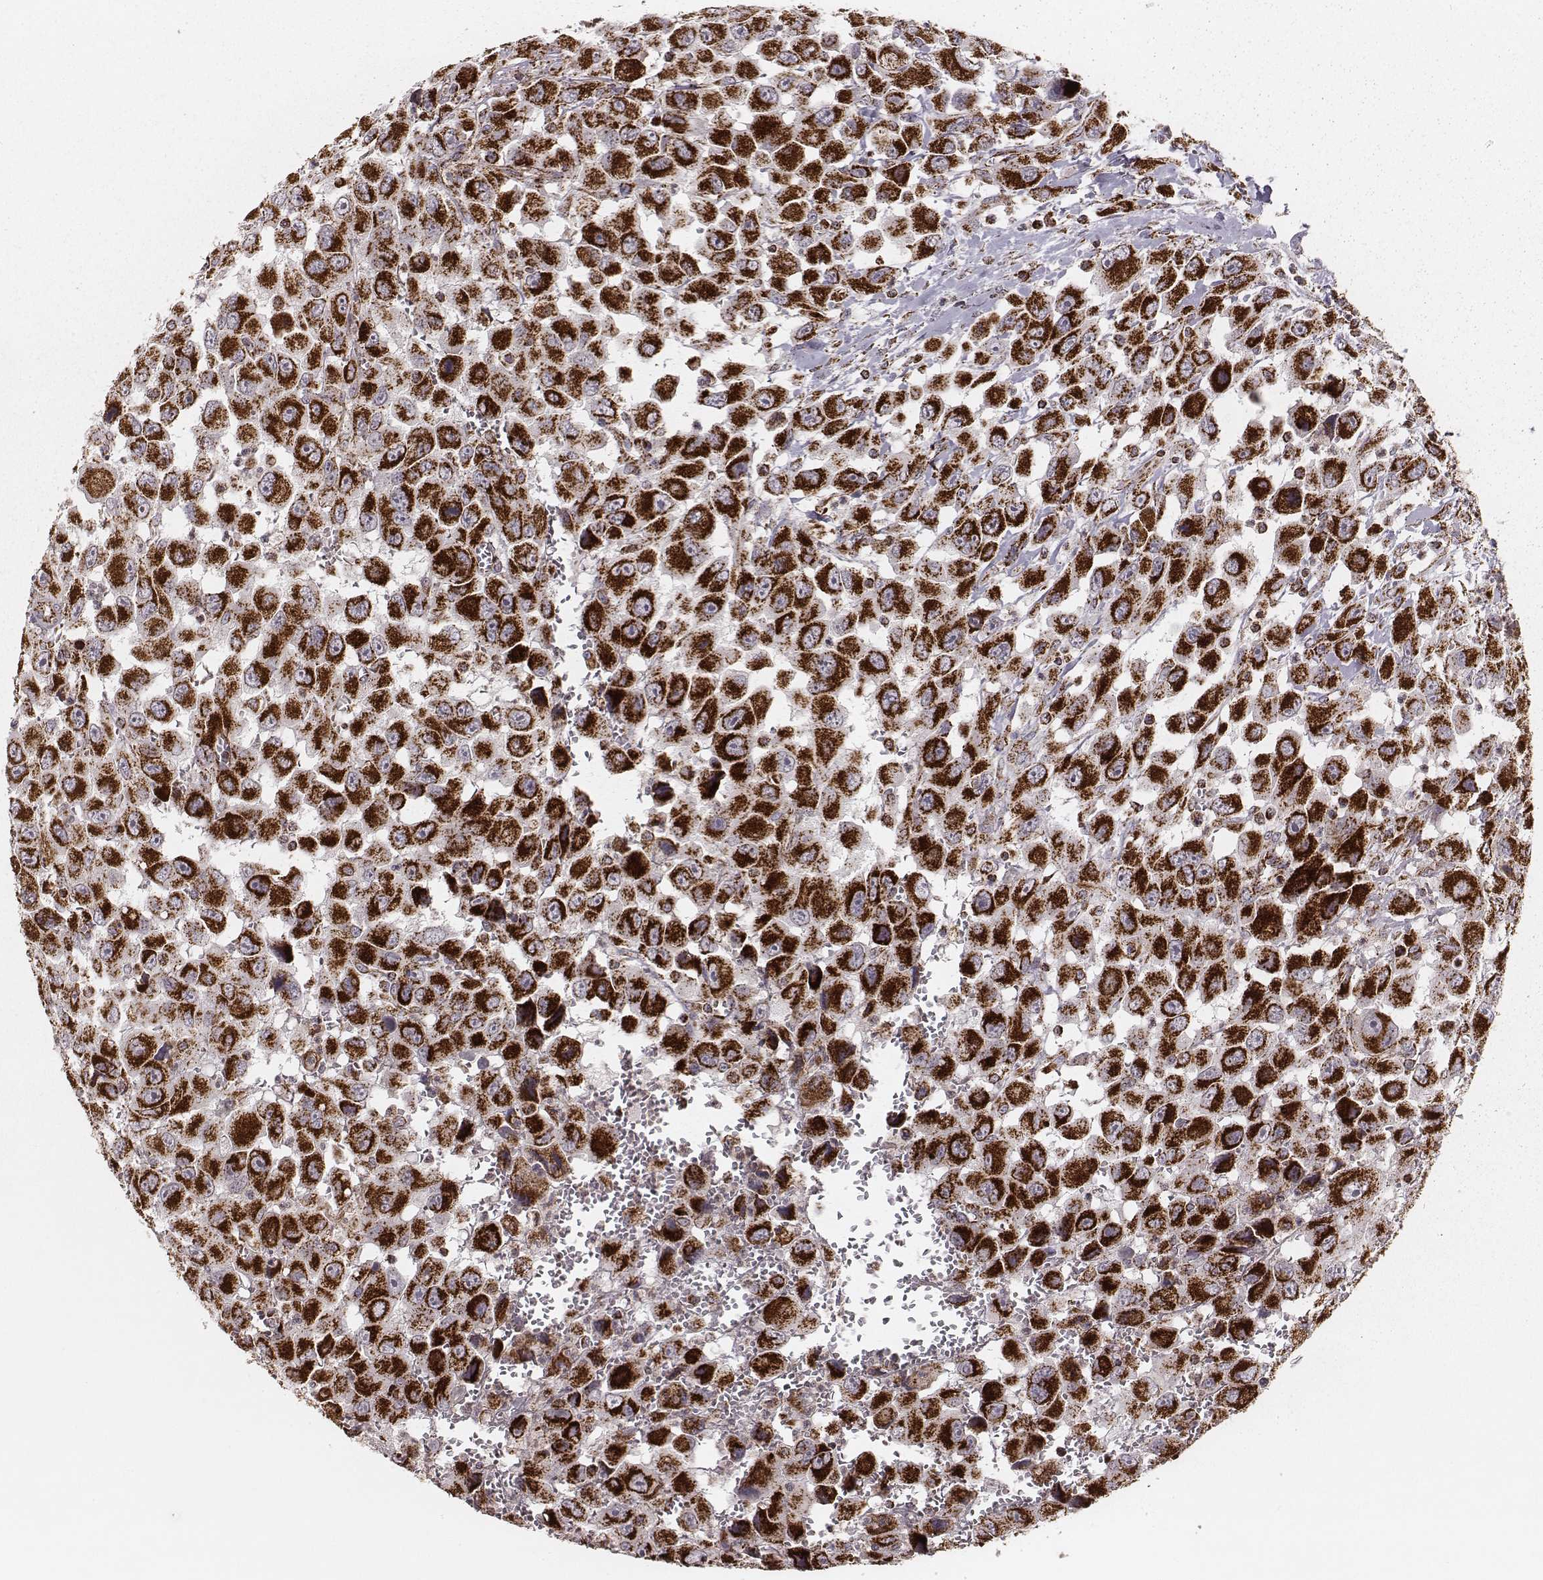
{"staining": {"intensity": "strong", "quantity": ">75%", "location": "cytoplasmic/membranous"}, "tissue": "head and neck cancer", "cell_type": "Tumor cells", "image_type": "cancer", "snomed": [{"axis": "morphology", "description": "Squamous cell carcinoma, NOS"}, {"axis": "morphology", "description": "Squamous cell carcinoma, metastatic, NOS"}, {"axis": "topography", "description": "Oral tissue"}, {"axis": "topography", "description": "Head-Neck"}], "caption": "Immunohistochemical staining of head and neck cancer (squamous cell carcinoma) exhibits high levels of strong cytoplasmic/membranous protein expression in about >75% of tumor cells. Using DAB (3,3'-diaminobenzidine) (brown) and hematoxylin (blue) stains, captured at high magnification using brightfield microscopy.", "gene": "TUFM", "patient": {"sex": "female", "age": 85}}